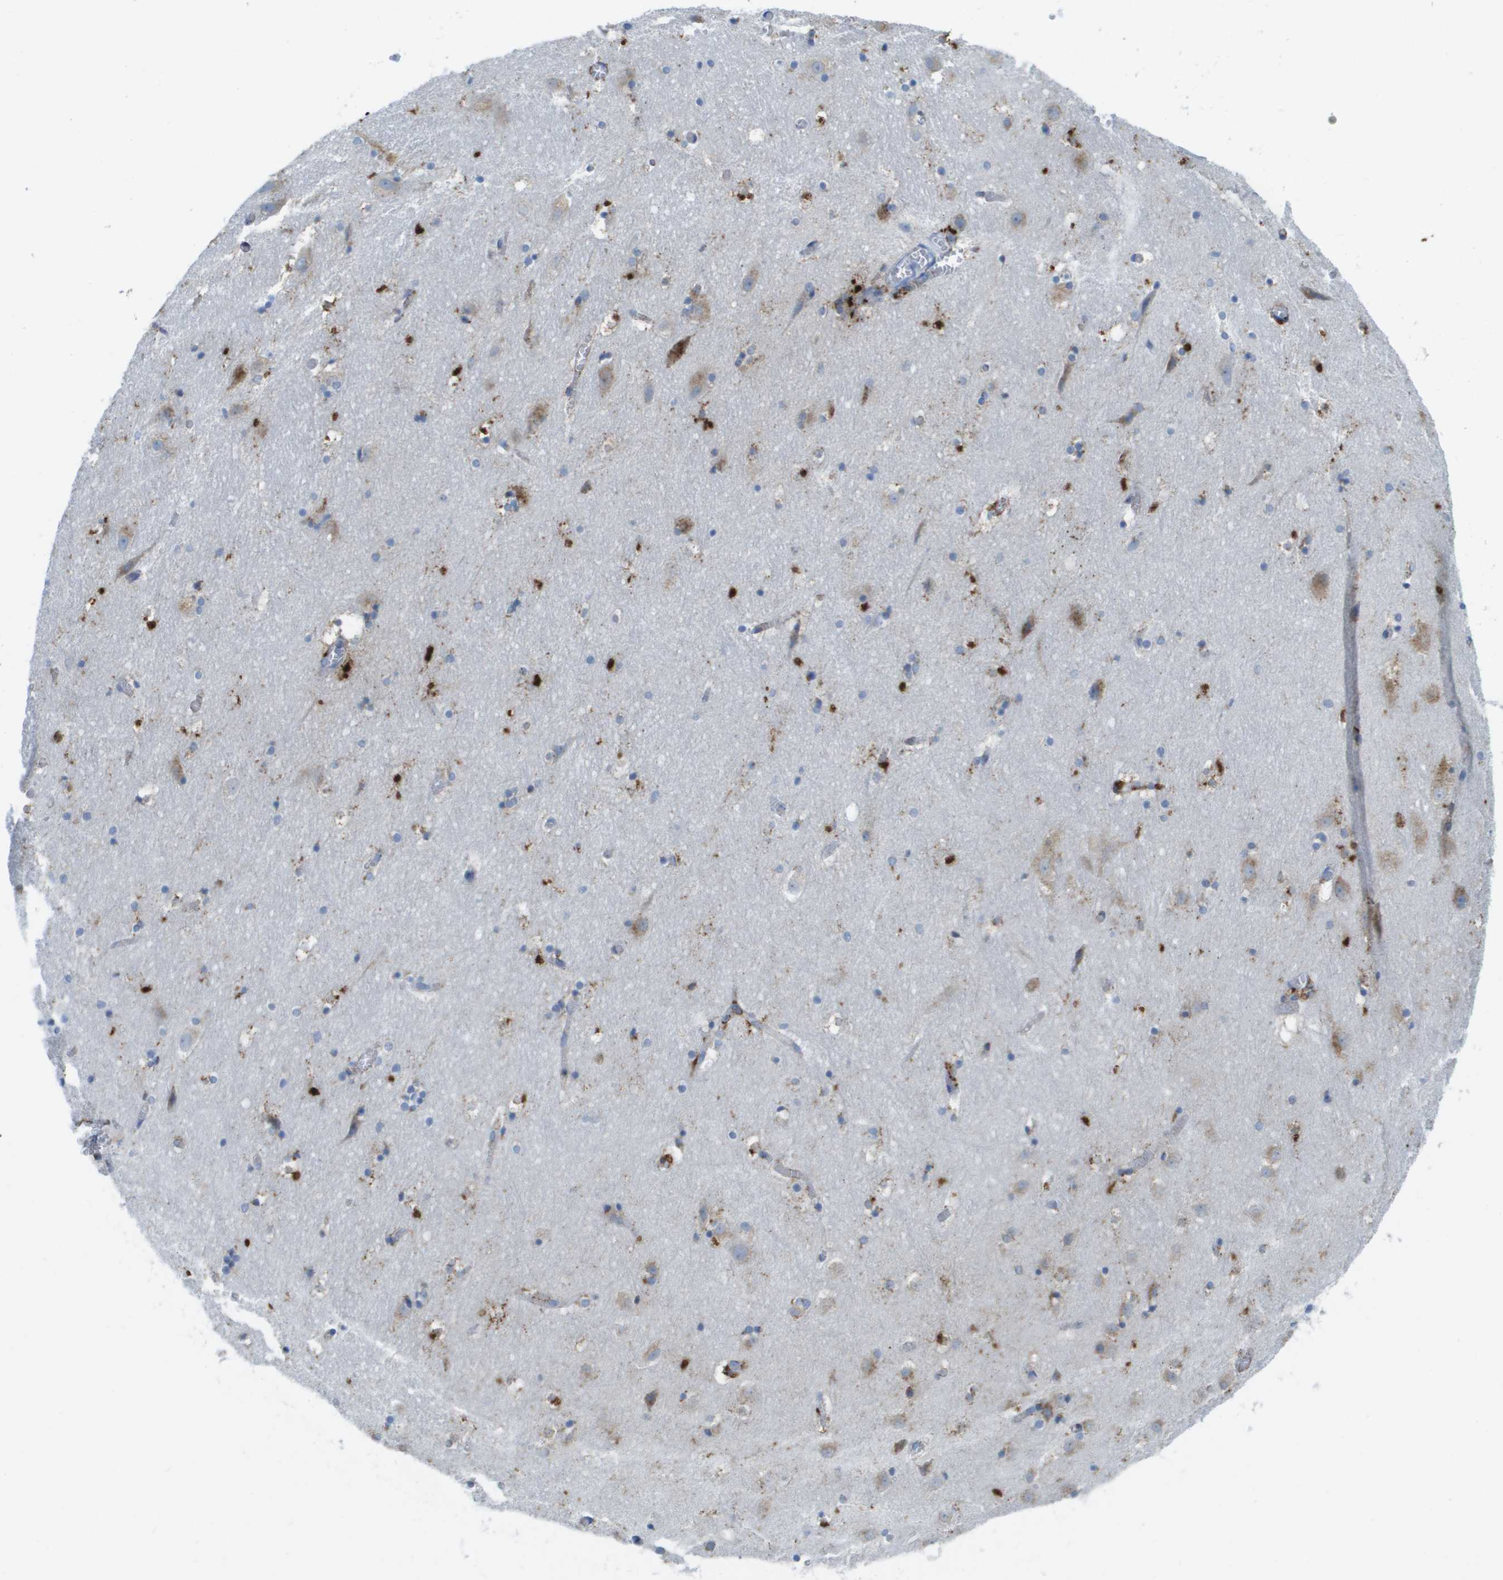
{"staining": {"intensity": "strong", "quantity": "<25%", "location": "cytoplasmic/membranous"}, "tissue": "hippocampus", "cell_type": "Glial cells", "image_type": "normal", "snomed": [{"axis": "morphology", "description": "Normal tissue, NOS"}, {"axis": "topography", "description": "Hippocampus"}], "caption": "High-magnification brightfield microscopy of normal hippocampus stained with DAB (brown) and counterstained with hematoxylin (blue). glial cells exhibit strong cytoplasmic/membranous positivity is identified in about<25% of cells. The staining was performed using DAB to visualize the protein expression in brown, while the nuclei were stained in blue with hematoxylin (Magnification: 20x).", "gene": "PRCP", "patient": {"sex": "male", "age": 45}}